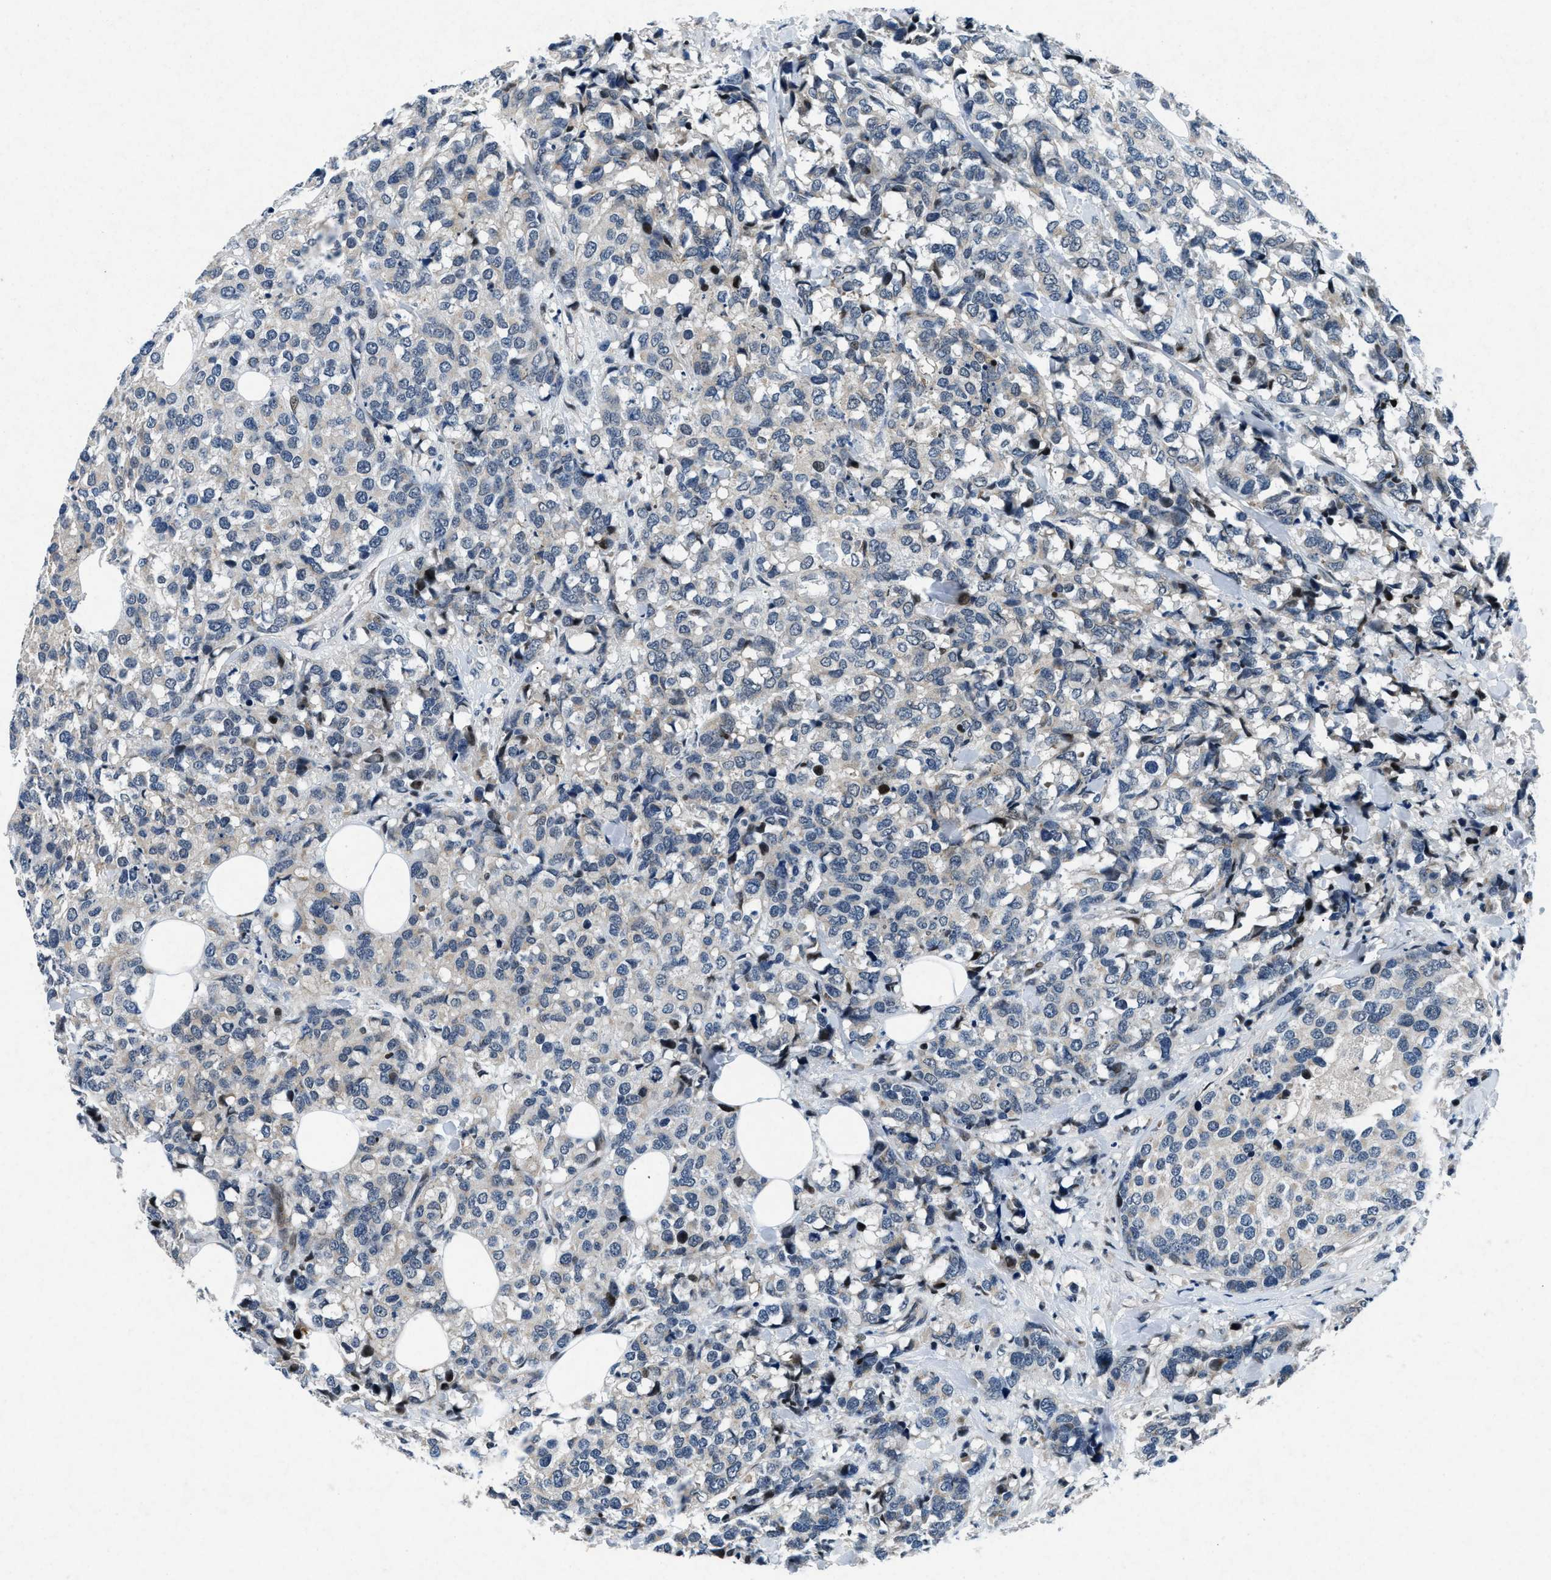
{"staining": {"intensity": "negative", "quantity": "none", "location": "none"}, "tissue": "breast cancer", "cell_type": "Tumor cells", "image_type": "cancer", "snomed": [{"axis": "morphology", "description": "Lobular carcinoma"}, {"axis": "topography", "description": "Breast"}], "caption": "Breast cancer was stained to show a protein in brown. There is no significant positivity in tumor cells. Nuclei are stained in blue.", "gene": "PHLDA1", "patient": {"sex": "female", "age": 59}}